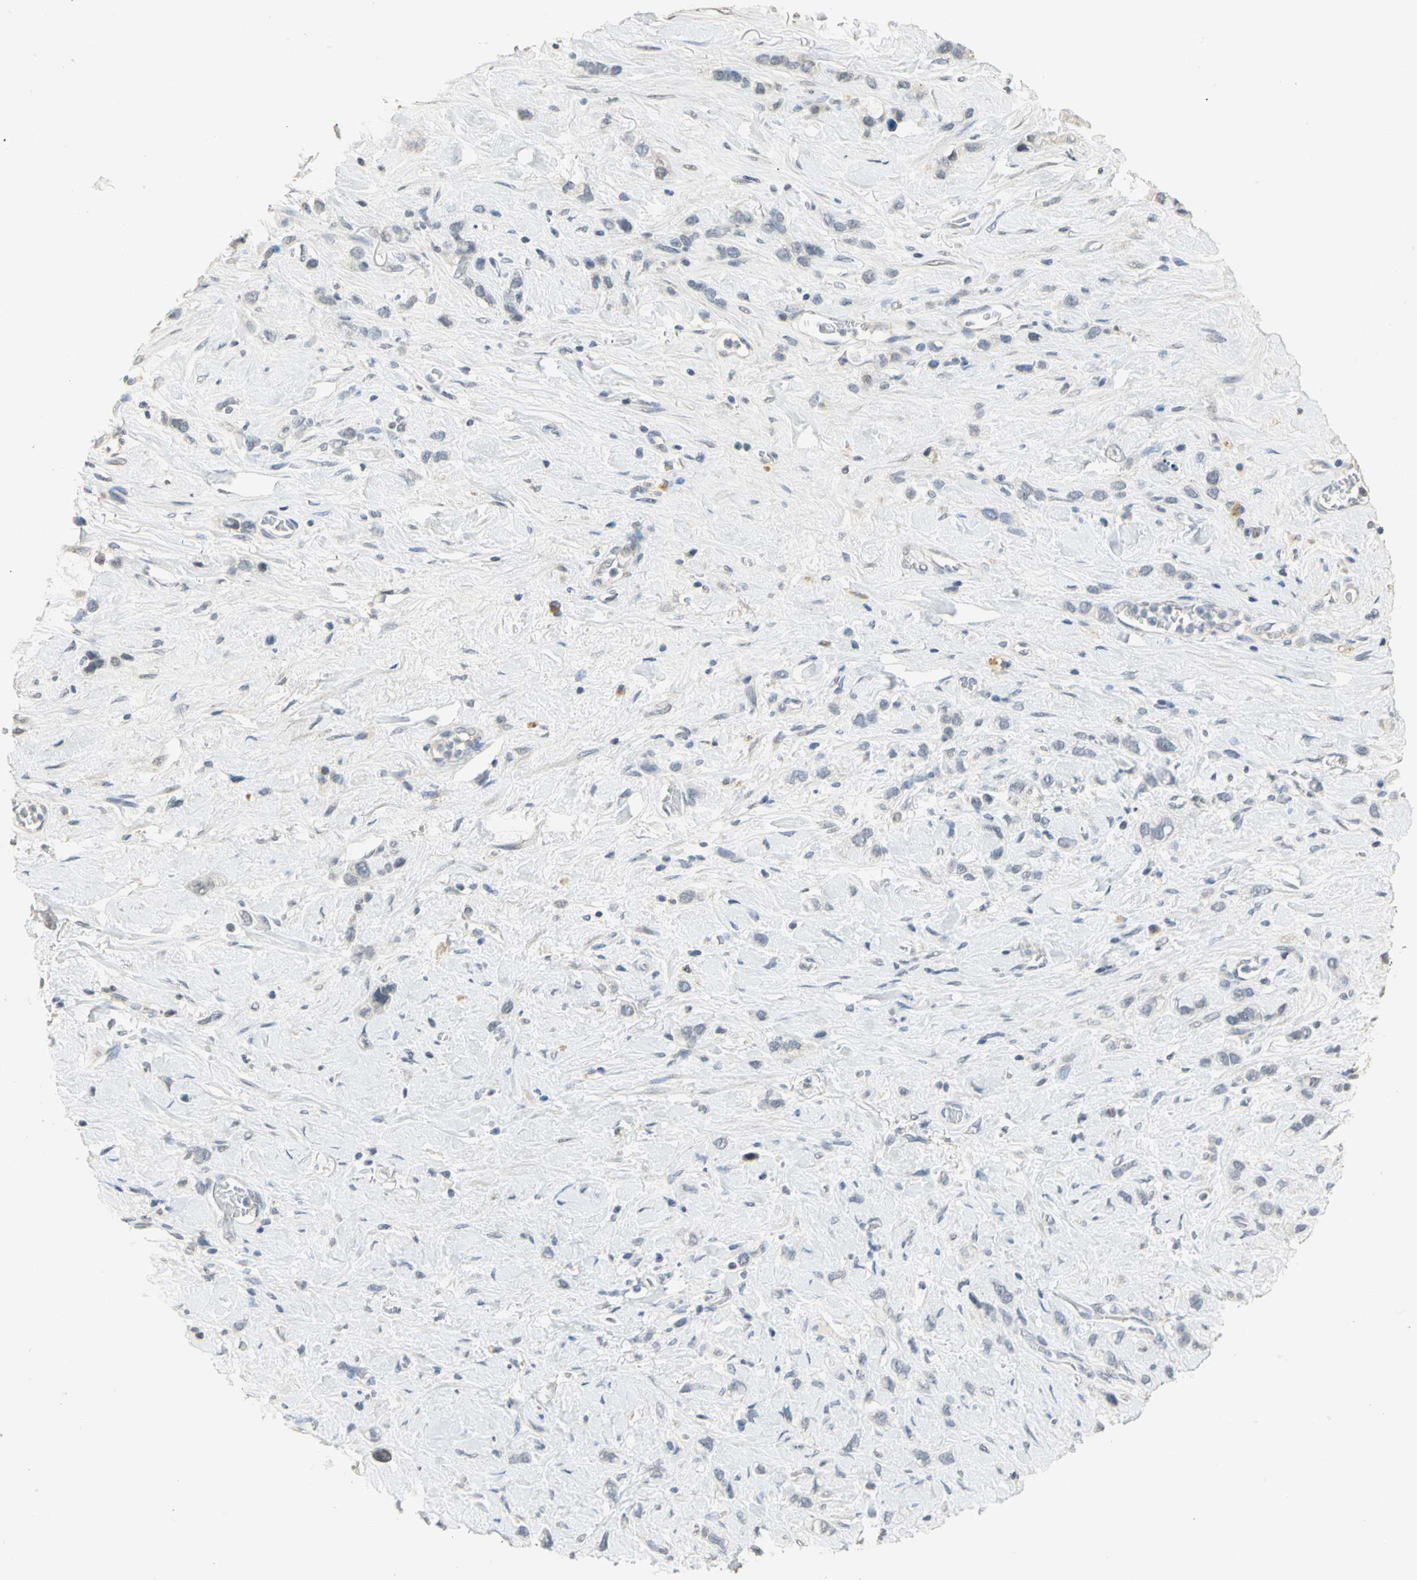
{"staining": {"intensity": "negative", "quantity": "none", "location": "none"}, "tissue": "stomach cancer", "cell_type": "Tumor cells", "image_type": "cancer", "snomed": [{"axis": "morphology", "description": "Normal tissue, NOS"}, {"axis": "morphology", "description": "Adenocarcinoma, NOS"}, {"axis": "morphology", "description": "Adenocarcinoma, High grade"}, {"axis": "topography", "description": "Stomach, upper"}, {"axis": "topography", "description": "Stomach"}], "caption": "This is a photomicrograph of immunohistochemistry staining of stomach cancer, which shows no staining in tumor cells. (Stains: DAB immunohistochemistry (IHC) with hematoxylin counter stain, Microscopy: brightfield microscopy at high magnification).", "gene": "DNAJB6", "patient": {"sex": "female", "age": 65}}